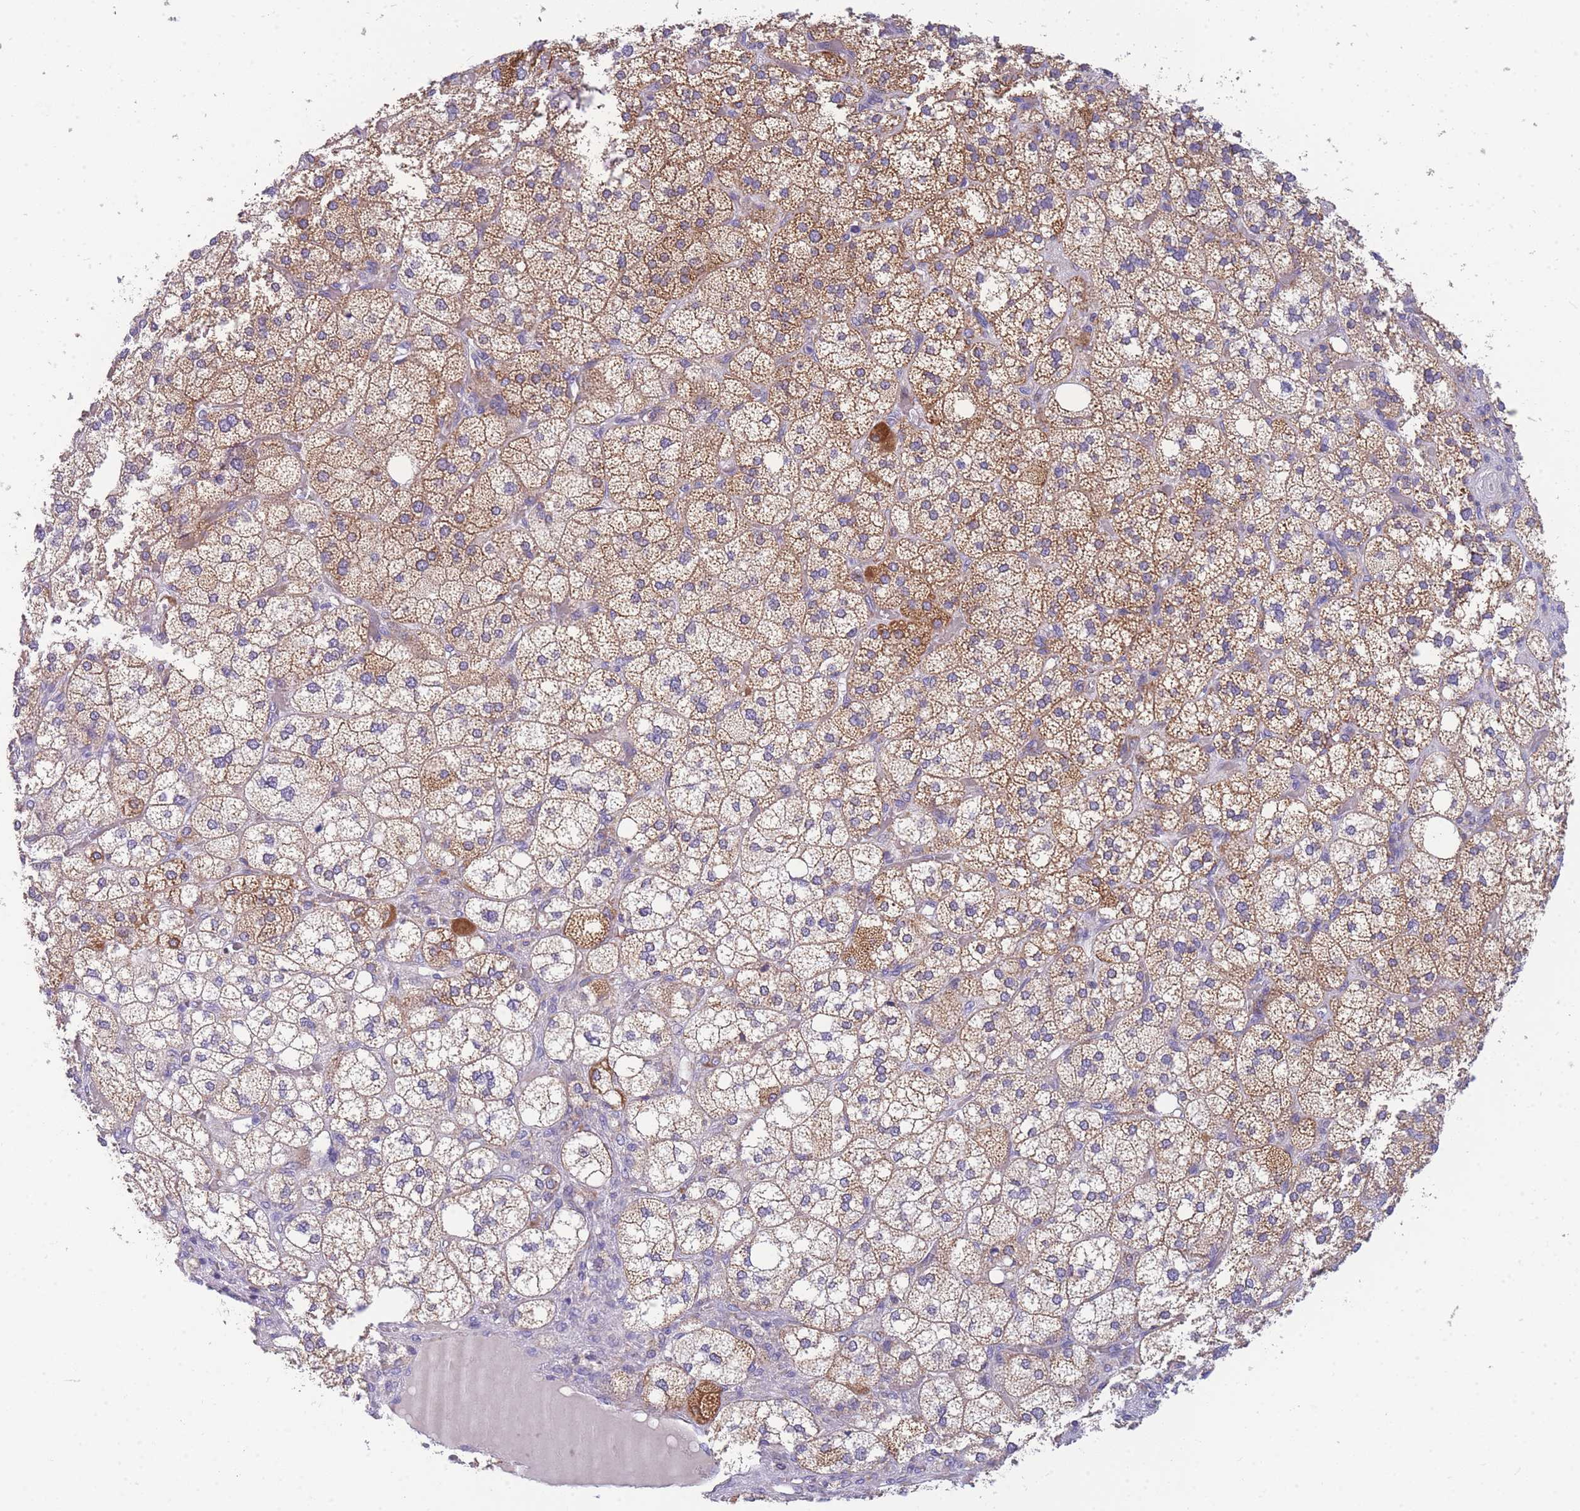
{"staining": {"intensity": "strong", "quantity": "25%-75%", "location": "cytoplasmic/membranous"}, "tissue": "adrenal gland", "cell_type": "Glandular cells", "image_type": "normal", "snomed": [{"axis": "morphology", "description": "Normal tissue, NOS"}, {"axis": "topography", "description": "Adrenal gland"}], "caption": "High-magnification brightfield microscopy of unremarkable adrenal gland stained with DAB (3,3'-diaminobenzidine) (brown) and counterstained with hematoxylin (blue). glandular cells exhibit strong cytoplasmic/membranous expression is seen in approximately25%-75% of cells. (DAB = brown stain, brightfield microscopy at high magnification).", "gene": "MRPS11", "patient": {"sex": "male", "age": 61}}